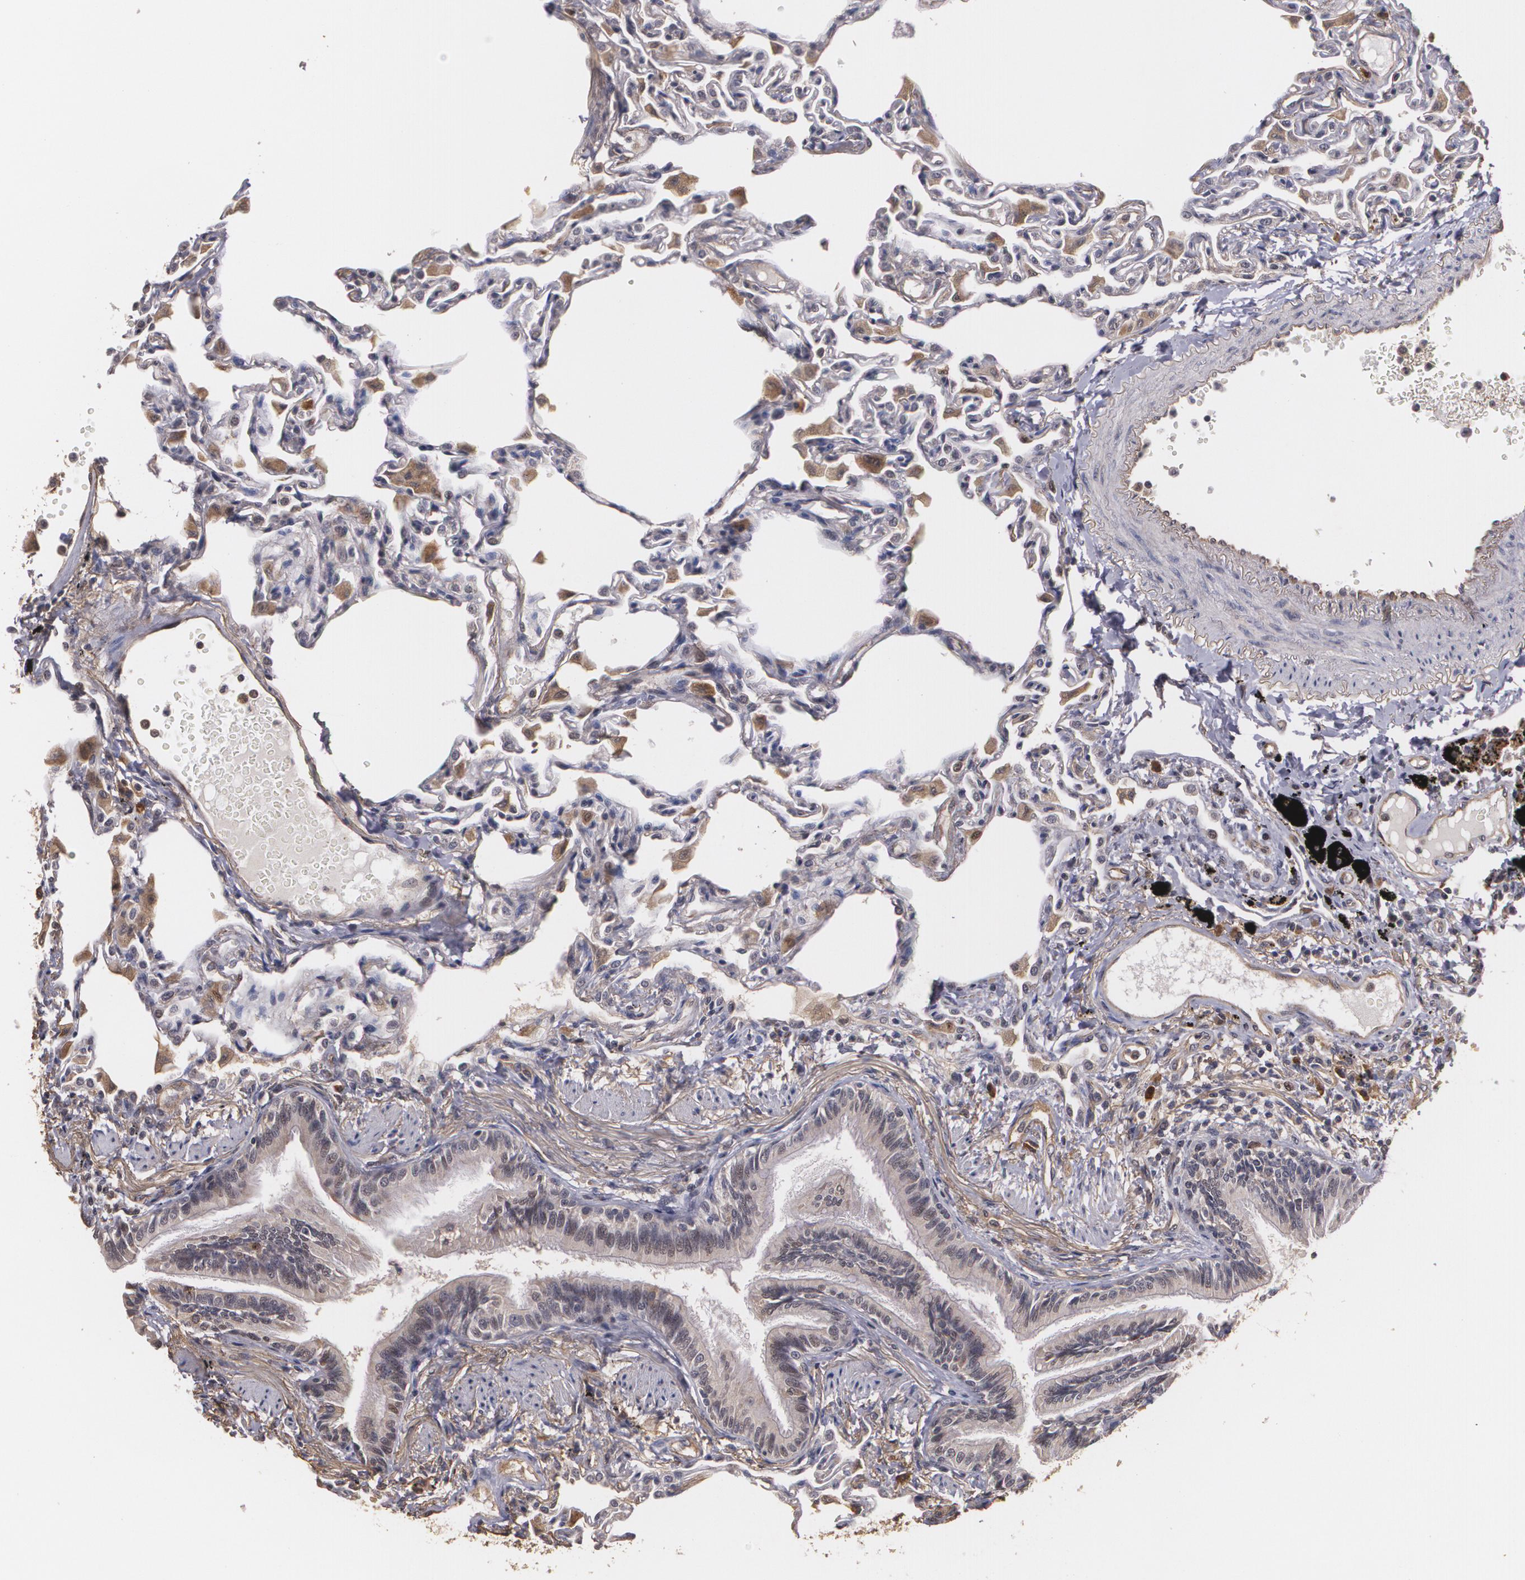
{"staining": {"intensity": "negative", "quantity": "none", "location": "none"}, "tissue": "lung", "cell_type": "Alveolar cells", "image_type": "normal", "snomed": [{"axis": "morphology", "description": "Normal tissue, NOS"}, {"axis": "topography", "description": "Lung"}], "caption": "Protein analysis of normal lung reveals no significant staining in alveolar cells.", "gene": "BRCA1", "patient": {"sex": "female", "age": 49}}